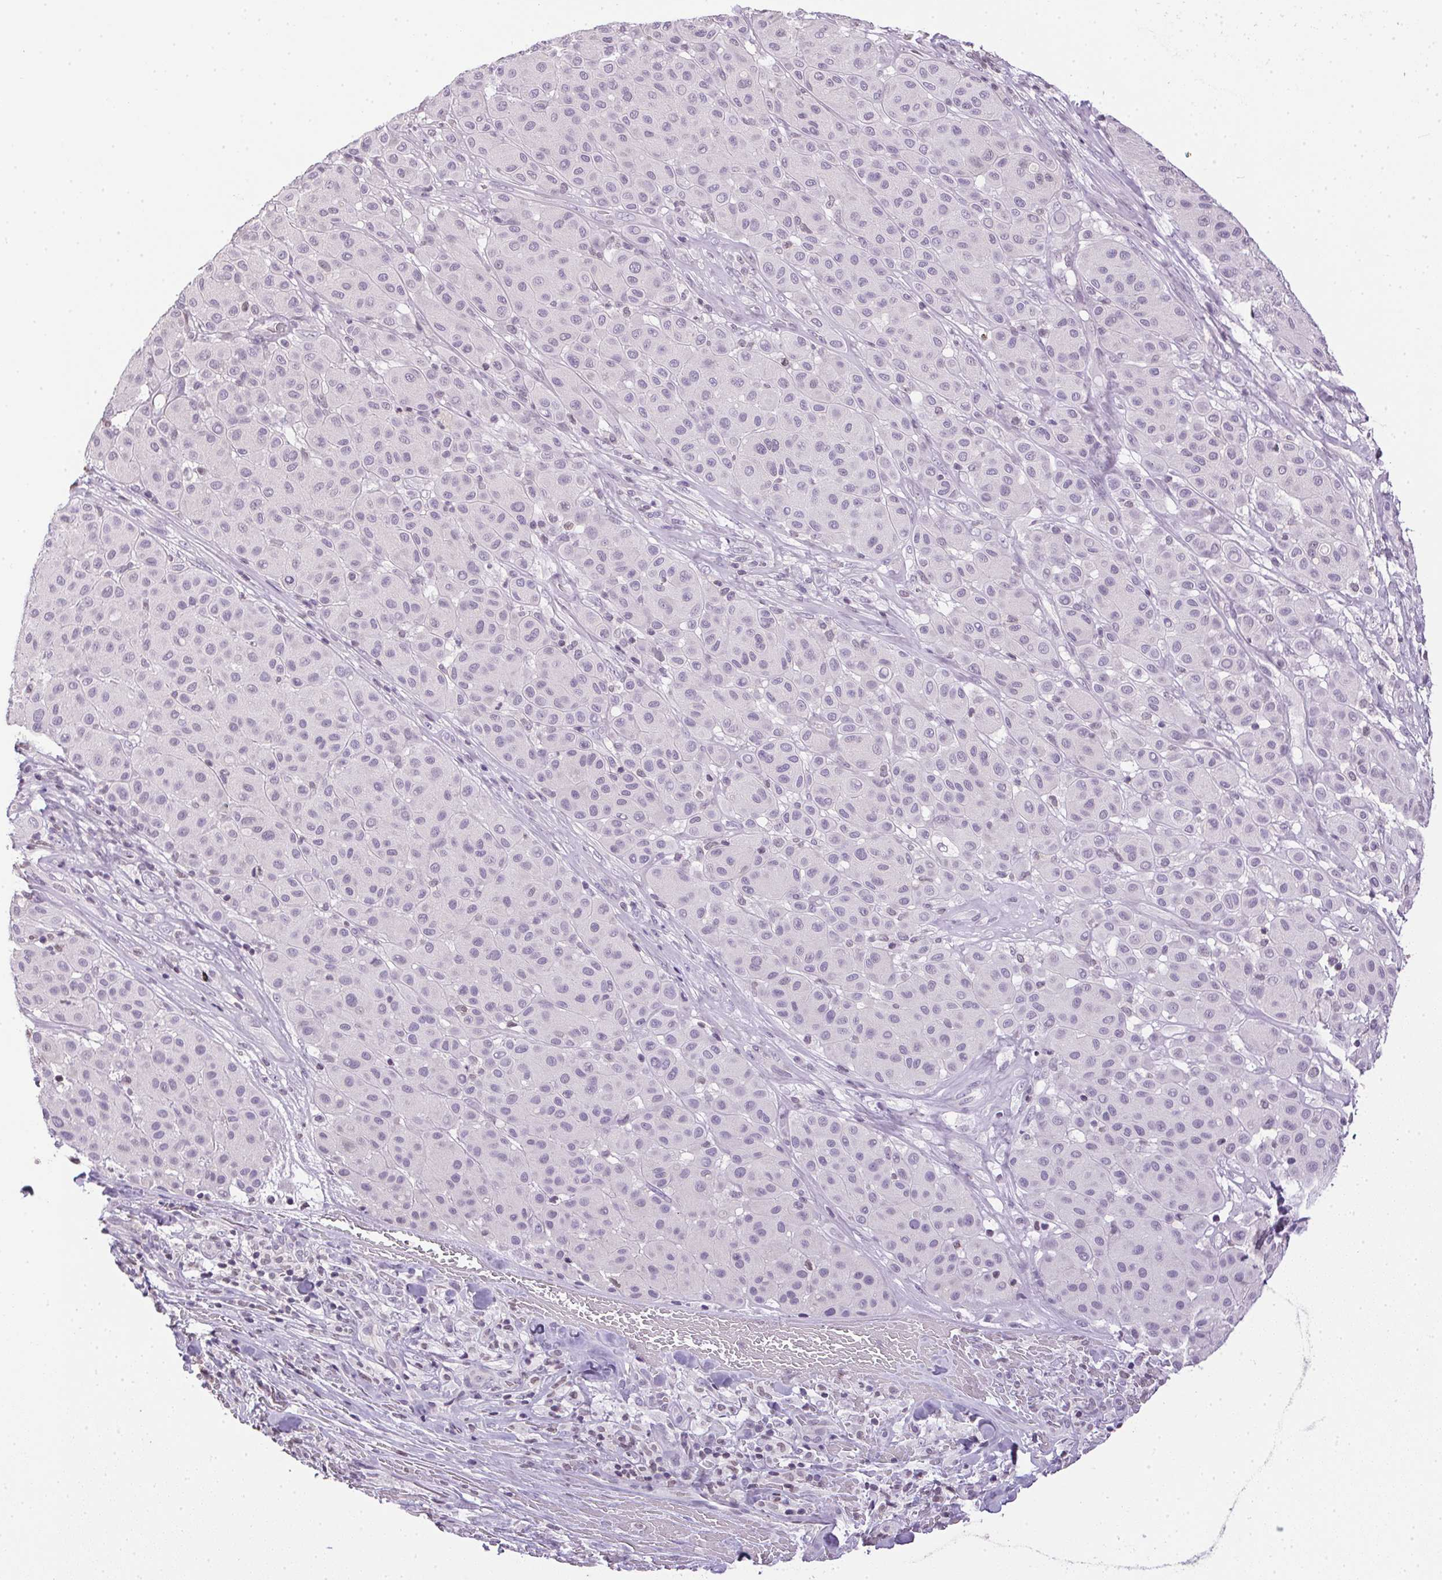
{"staining": {"intensity": "negative", "quantity": "none", "location": "none"}, "tissue": "melanoma", "cell_type": "Tumor cells", "image_type": "cancer", "snomed": [{"axis": "morphology", "description": "Malignant melanoma, Metastatic site"}, {"axis": "topography", "description": "Smooth muscle"}], "caption": "This is a histopathology image of immunohistochemistry staining of malignant melanoma (metastatic site), which shows no staining in tumor cells.", "gene": "PRL", "patient": {"sex": "male", "age": 41}}